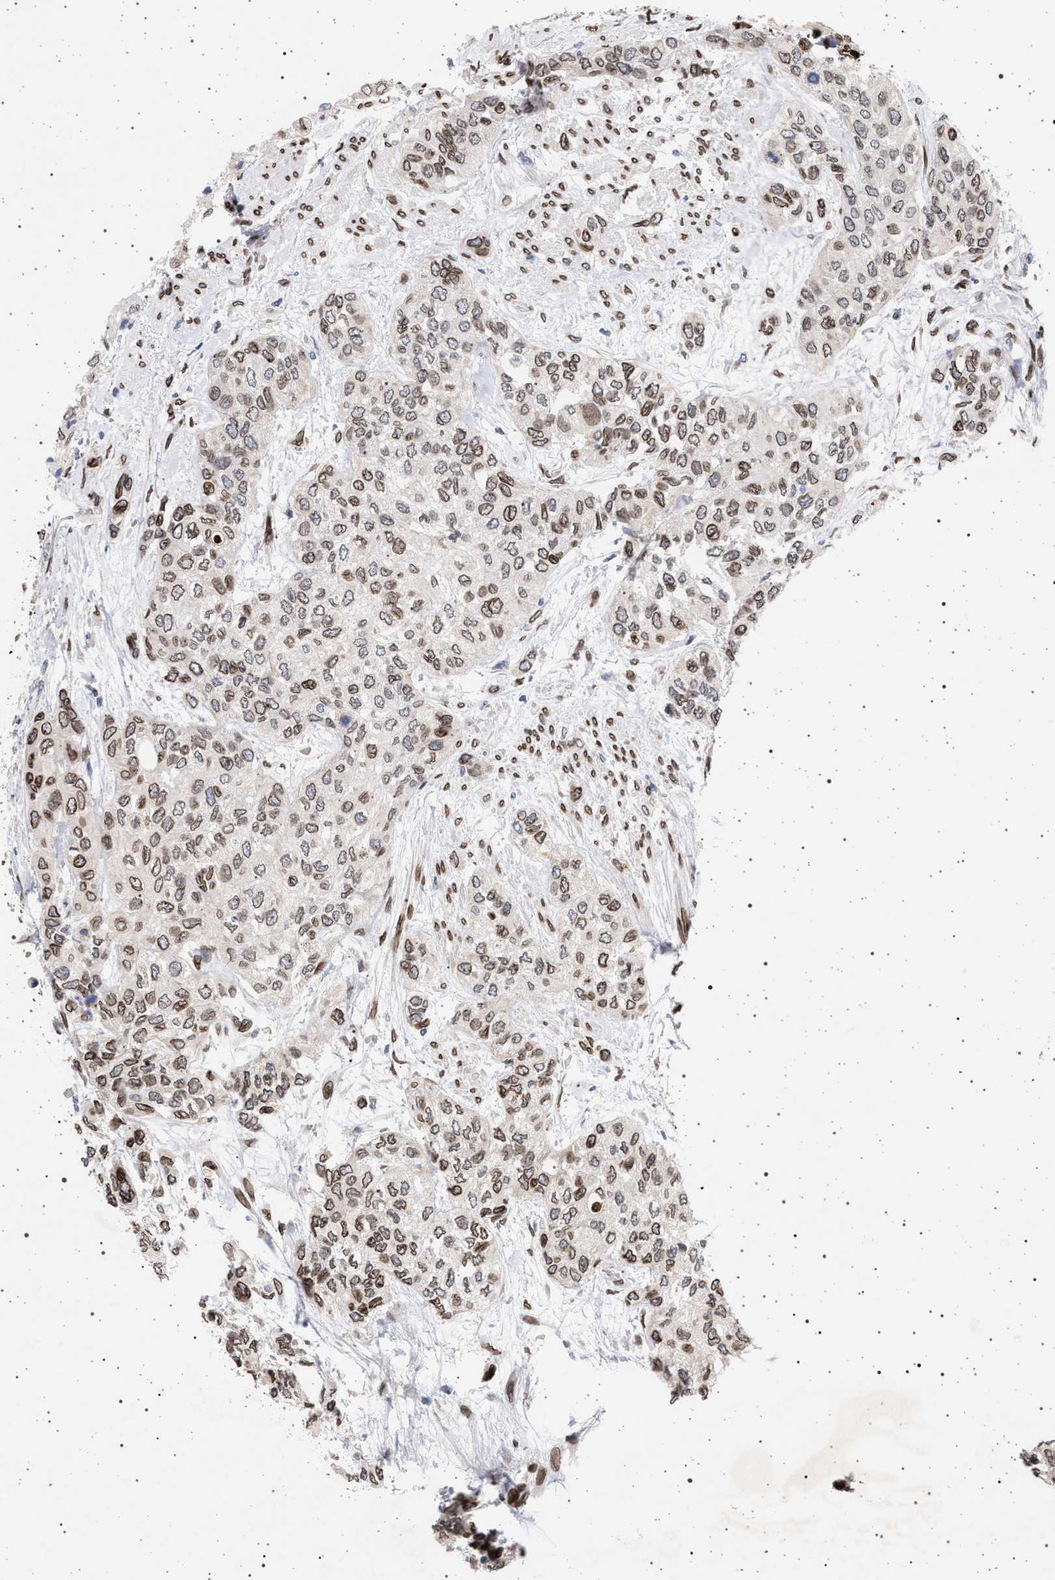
{"staining": {"intensity": "moderate", "quantity": ">75%", "location": "cytoplasmic/membranous,nuclear"}, "tissue": "urothelial cancer", "cell_type": "Tumor cells", "image_type": "cancer", "snomed": [{"axis": "morphology", "description": "Urothelial carcinoma, High grade"}, {"axis": "topography", "description": "Urinary bladder"}], "caption": "The micrograph reveals staining of high-grade urothelial carcinoma, revealing moderate cytoplasmic/membranous and nuclear protein expression (brown color) within tumor cells.", "gene": "ING2", "patient": {"sex": "female", "age": 56}}